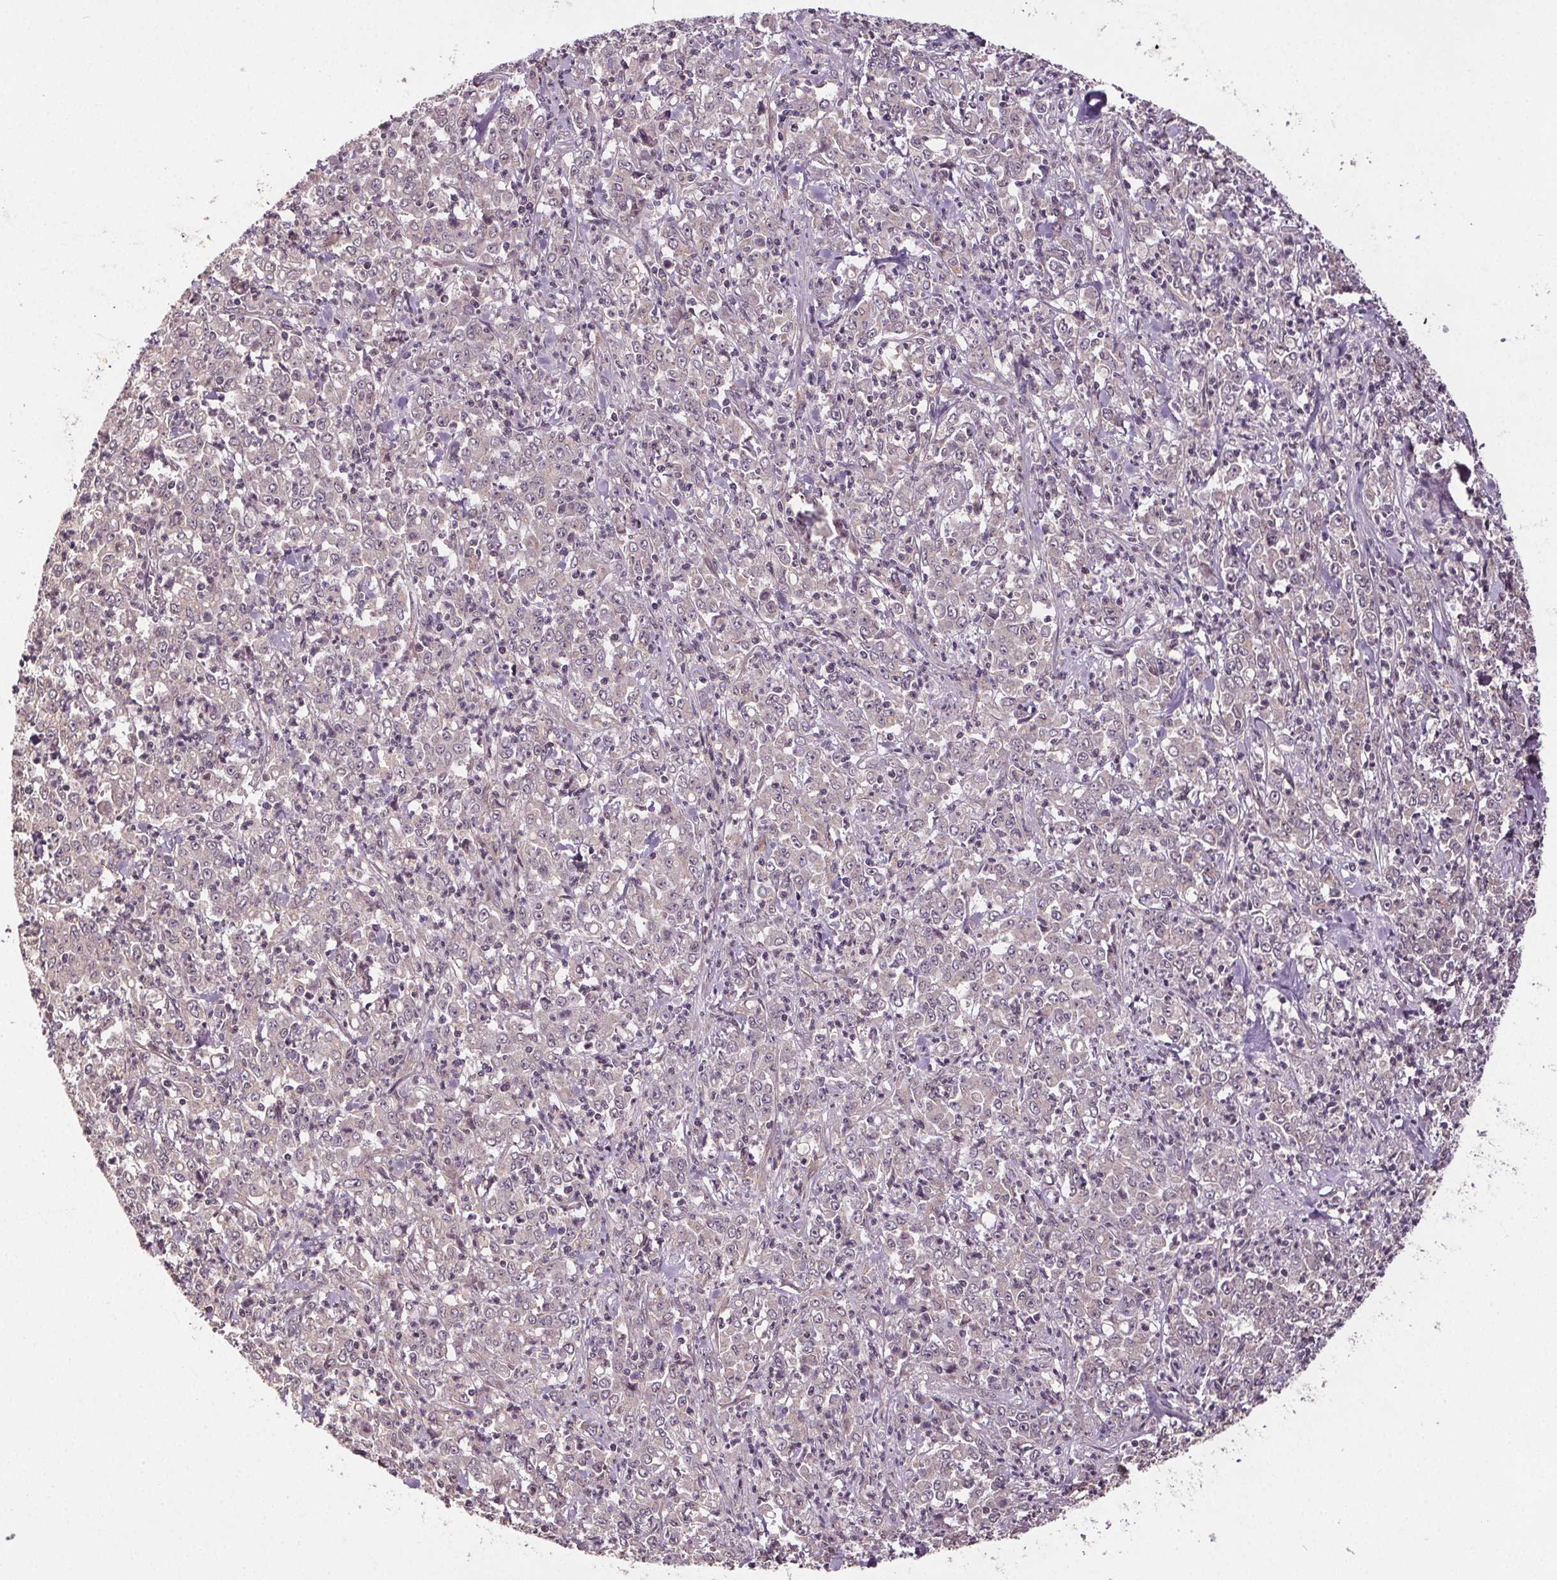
{"staining": {"intensity": "negative", "quantity": "none", "location": "none"}, "tissue": "stomach cancer", "cell_type": "Tumor cells", "image_type": "cancer", "snomed": [{"axis": "morphology", "description": "Adenocarcinoma, NOS"}, {"axis": "topography", "description": "Stomach, lower"}], "caption": "This is an IHC photomicrograph of adenocarcinoma (stomach). There is no staining in tumor cells.", "gene": "EPHB3", "patient": {"sex": "female", "age": 71}}